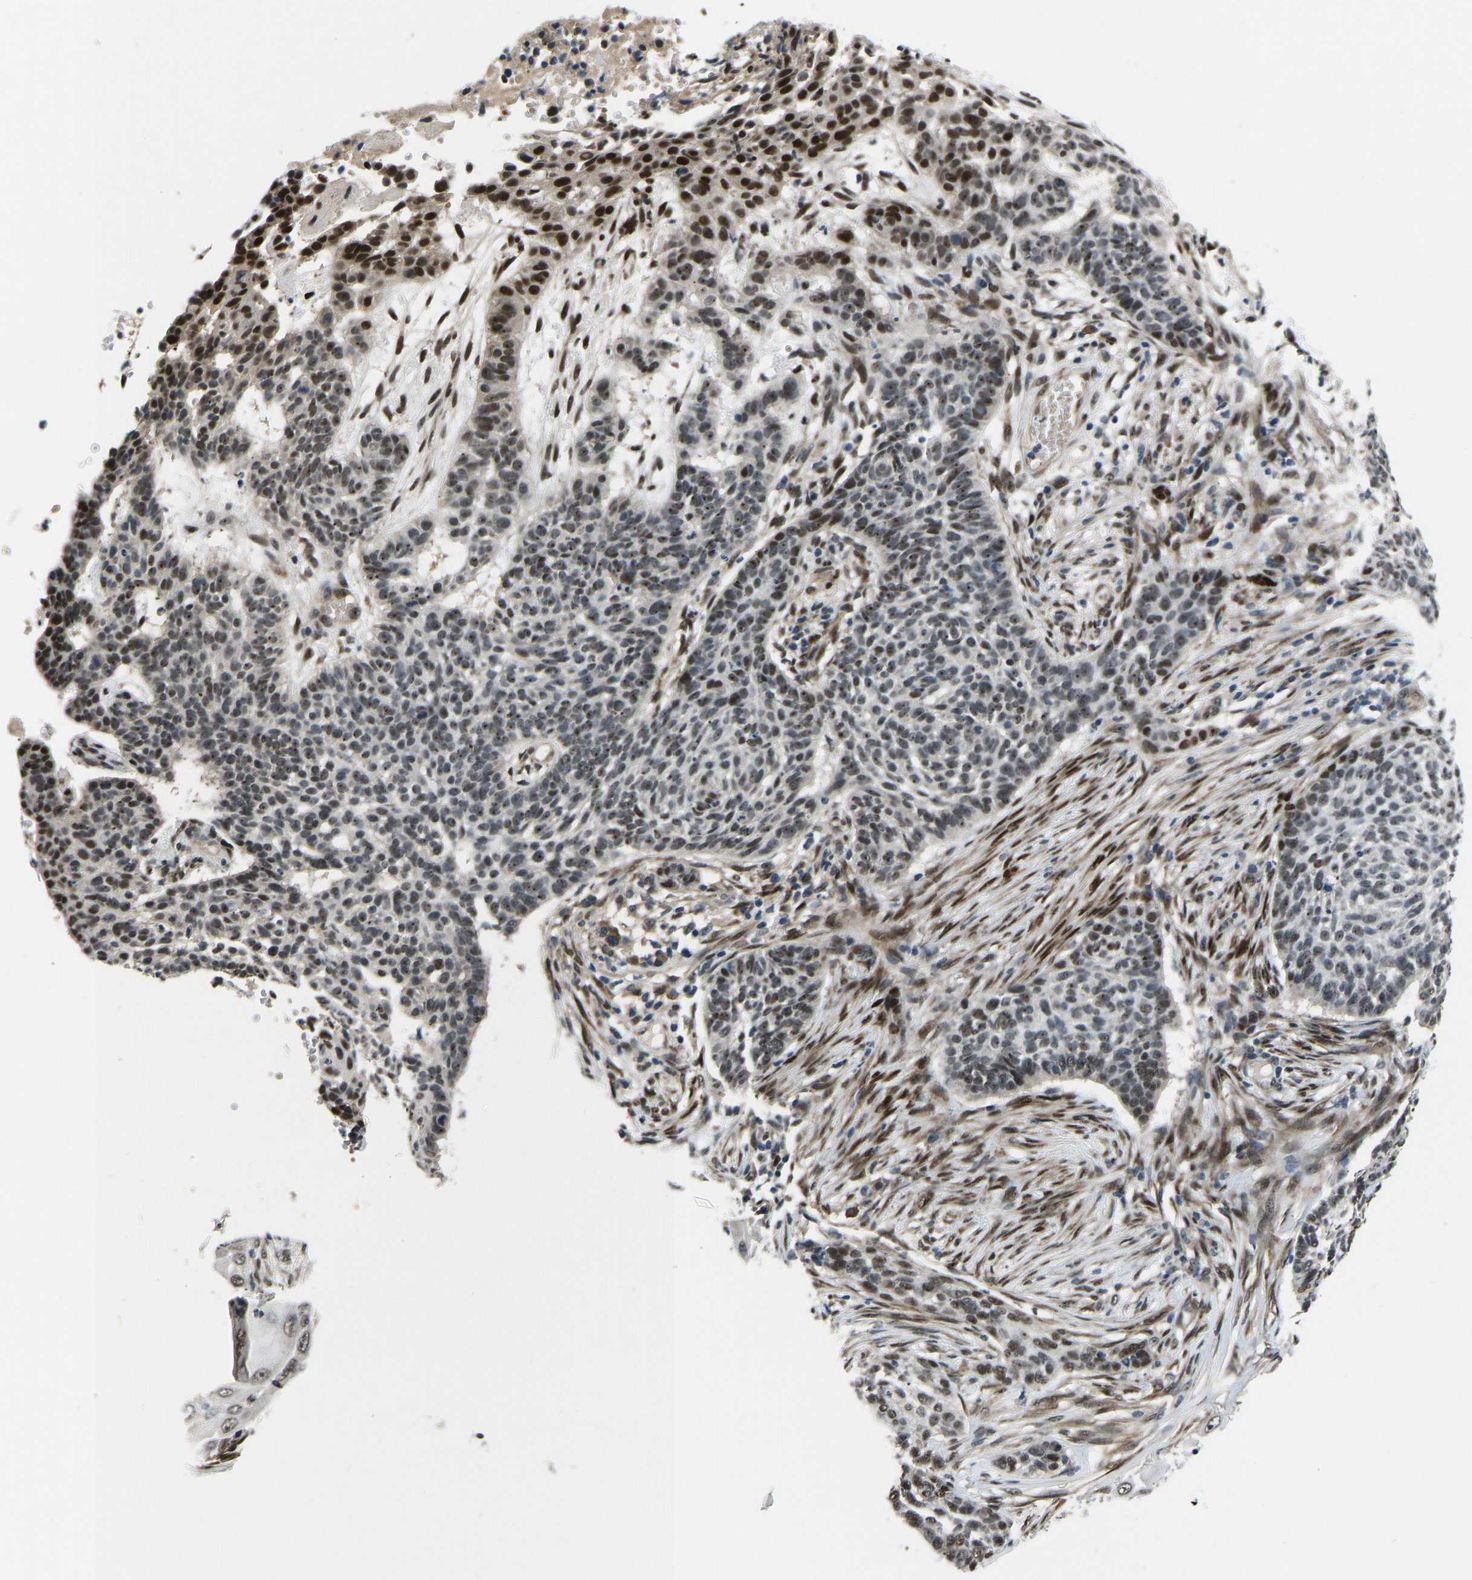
{"staining": {"intensity": "strong", "quantity": "<25%", "location": "nuclear"}, "tissue": "skin cancer", "cell_type": "Tumor cells", "image_type": "cancer", "snomed": [{"axis": "morphology", "description": "Basal cell carcinoma"}, {"axis": "topography", "description": "Skin"}], "caption": "Immunohistochemical staining of human basal cell carcinoma (skin) demonstrates strong nuclear protein positivity in approximately <25% of tumor cells.", "gene": "FOS", "patient": {"sex": "male", "age": 85}}